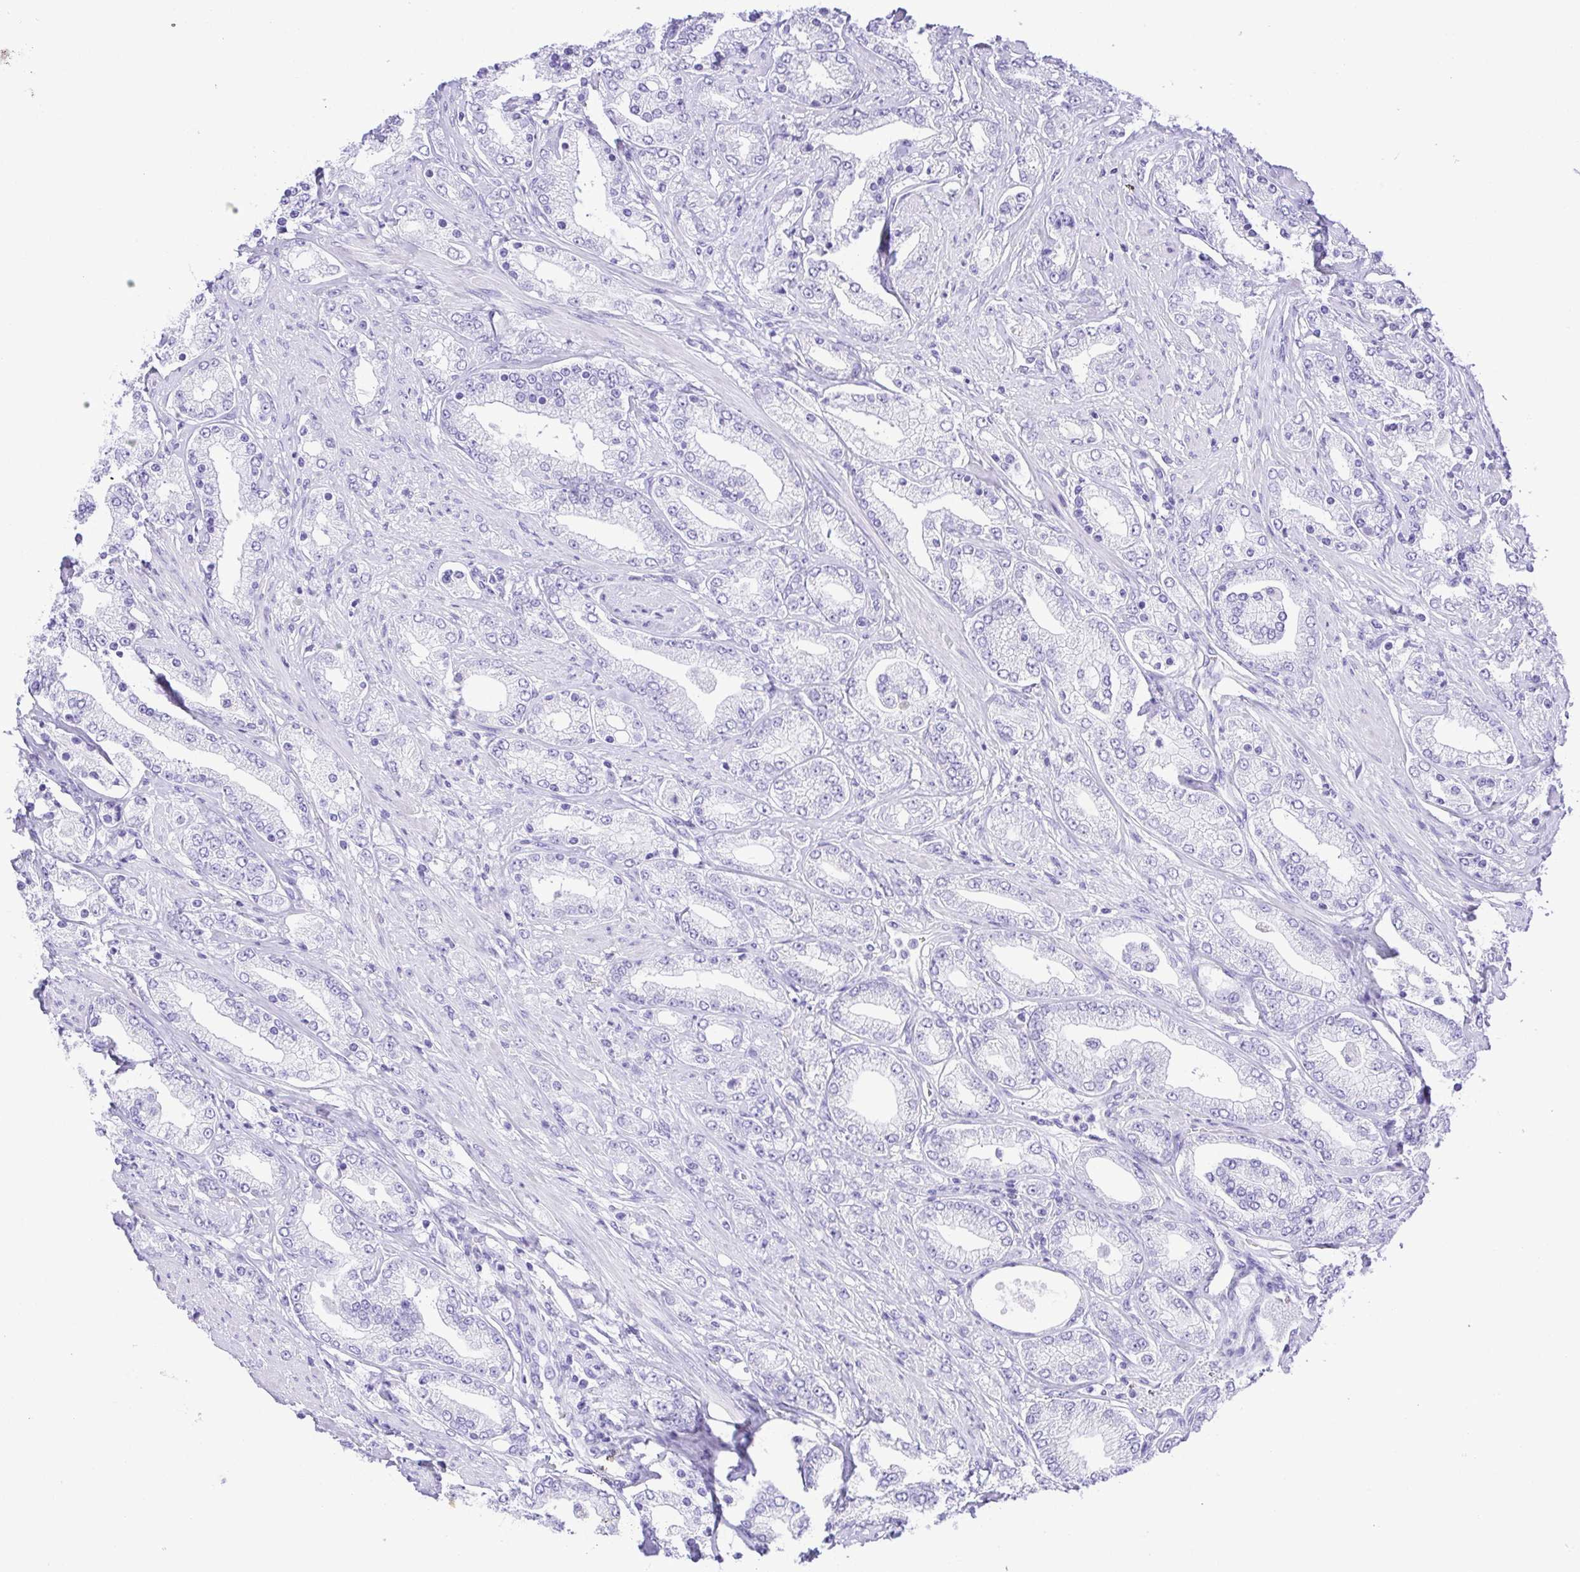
{"staining": {"intensity": "negative", "quantity": "none", "location": "none"}, "tissue": "prostate cancer", "cell_type": "Tumor cells", "image_type": "cancer", "snomed": [{"axis": "morphology", "description": "Adenocarcinoma, High grade"}, {"axis": "topography", "description": "Prostate"}], "caption": "The photomicrograph demonstrates no significant expression in tumor cells of prostate cancer.", "gene": "CDSN", "patient": {"sex": "male", "age": 67}}